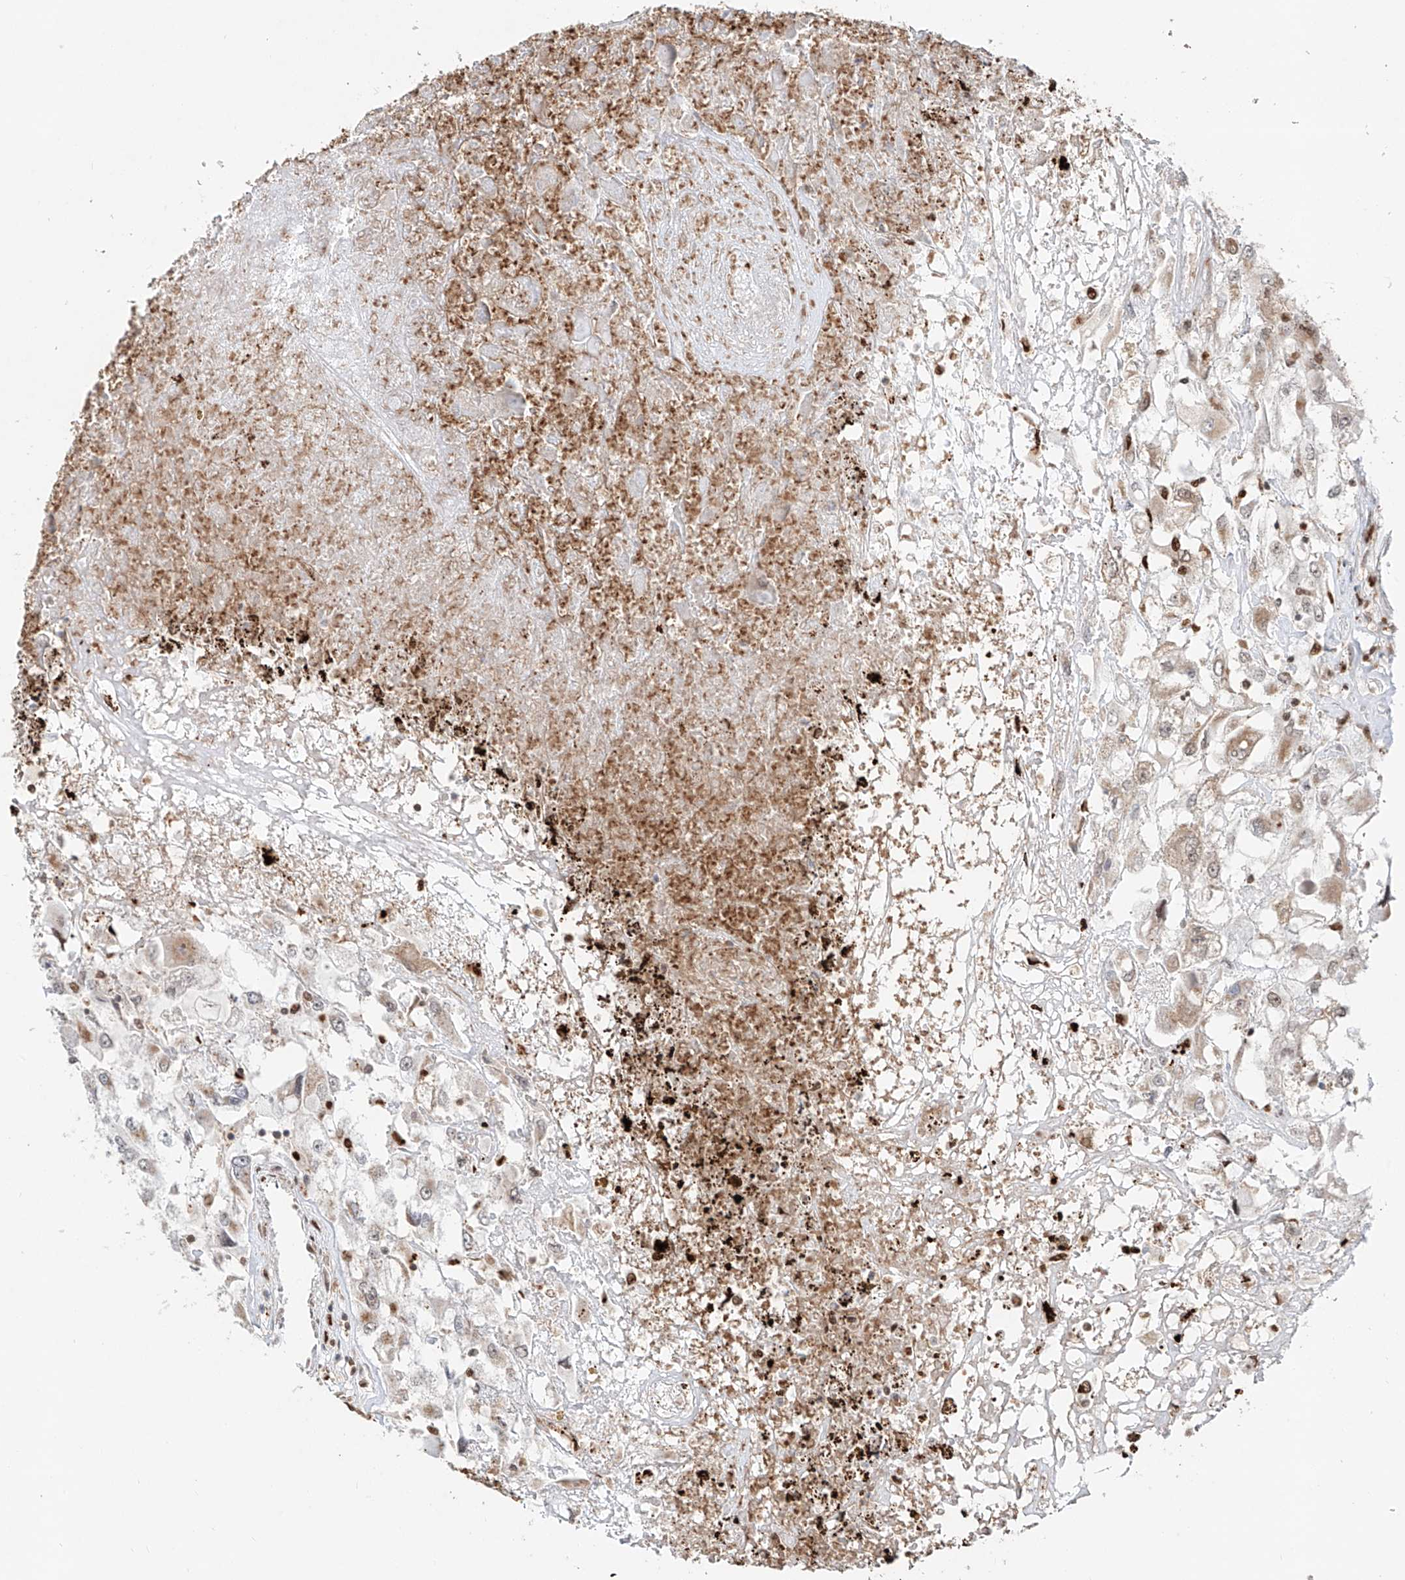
{"staining": {"intensity": "weak", "quantity": "25%-75%", "location": "cytoplasmic/membranous"}, "tissue": "renal cancer", "cell_type": "Tumor cells", "image_type": "cancer", "snomed": [{"axis": "morphology", "description": "Adenocarcinoma, NOS"}, {"axis": "topography", "description": "Kidney"}], "caption": "The immunohistochemical stain shows weak cytoplasmic/membranous positivity in tumor cells of renal cancer (adenocarcinoma) tissue.", "gene": "DZIP1L", "patient": {"sex": "female", "age": 52}}